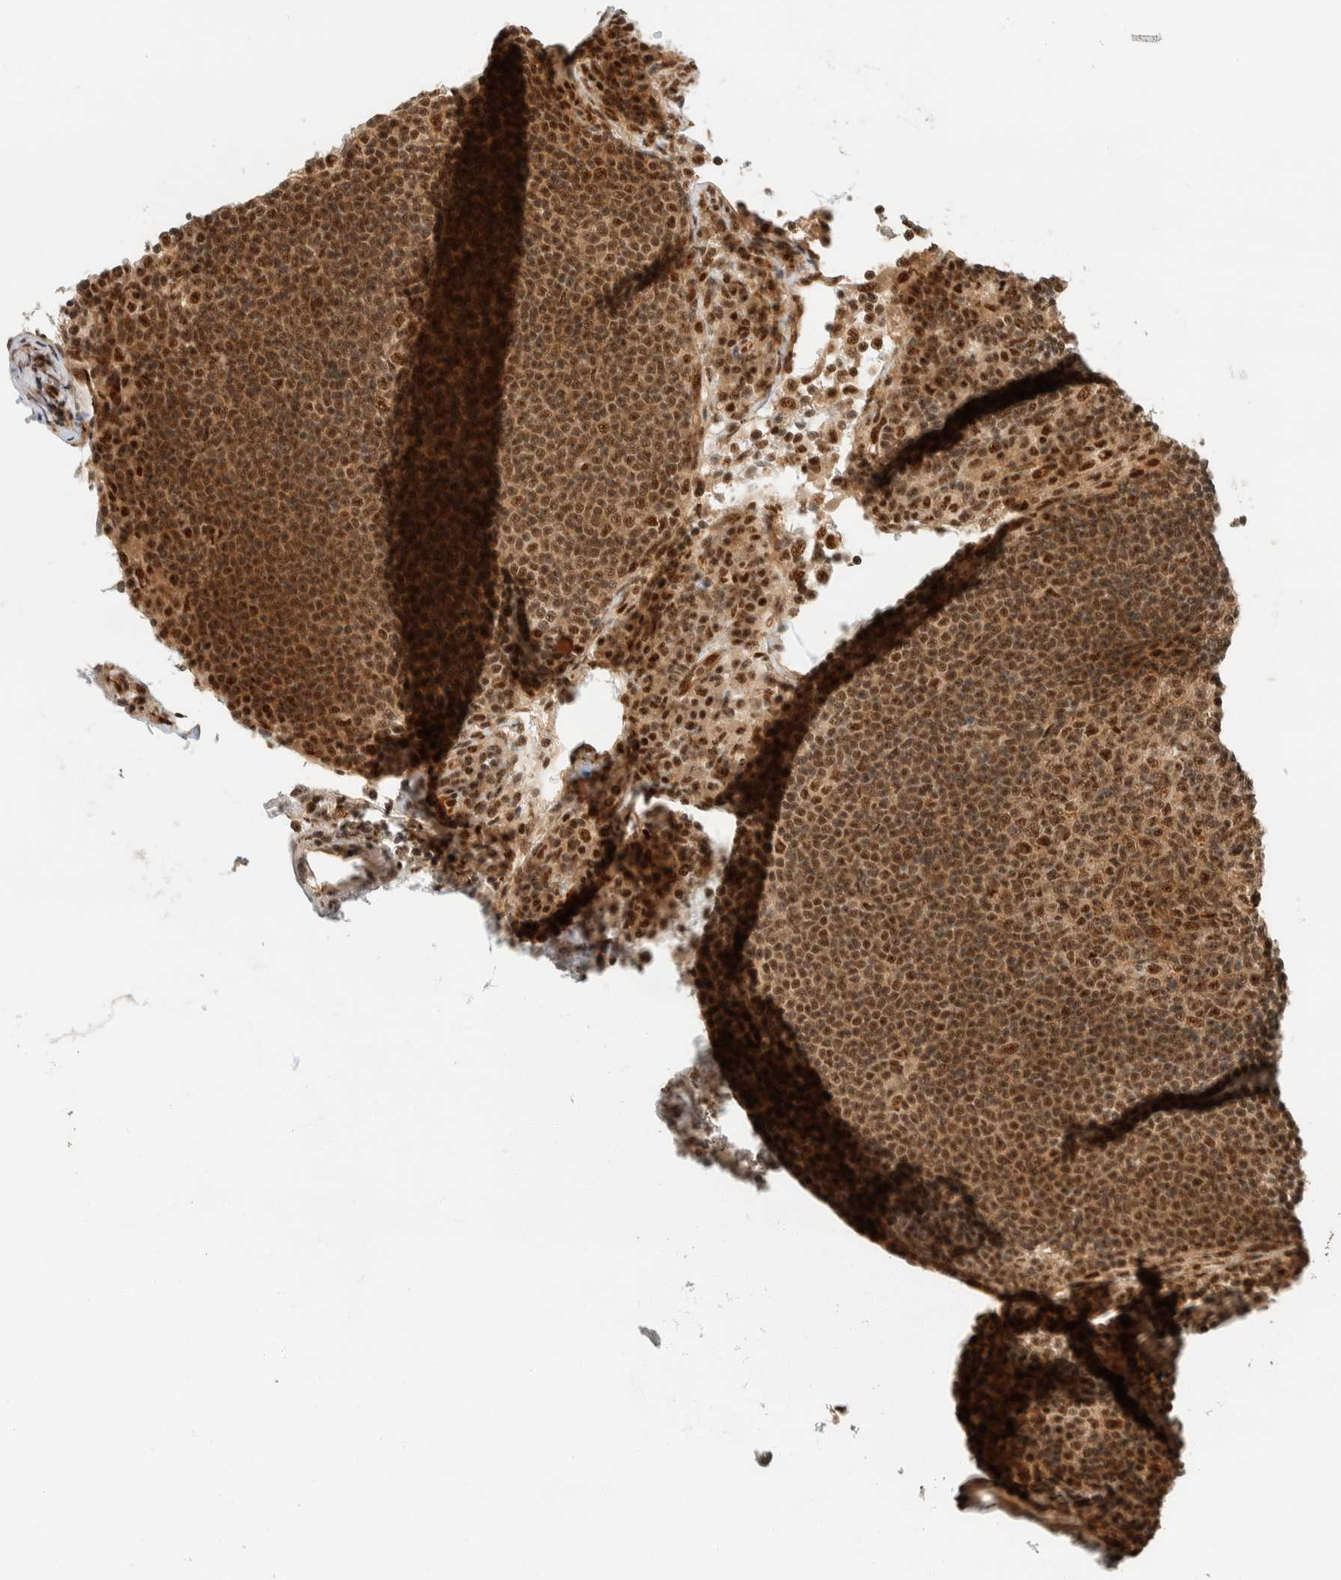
{"staining": {"intensity": "moderate", "quantity": ">75%", "location": "nuclear"}, "tissue": "lymph node", "cell_type": "Germinal center cells", "image_type": "normal", "snomed": [{"axis": "morphology", "description": "Normal tissue, NOS"}, {"axis": "topography", "description": "Lymph node"}], "caption": "High-magnification brightfield microscopy of normal lymph node stained with DAB (3,3'-diaminobenzidine) (brown) and counterstained with hematoxylin (blue). germinal center cells exhibit moderate nuclear staining is appreciated in approximately>75% of cells.", "gene": "SIK1", "patient": {"sex": "female", "age": 53}}